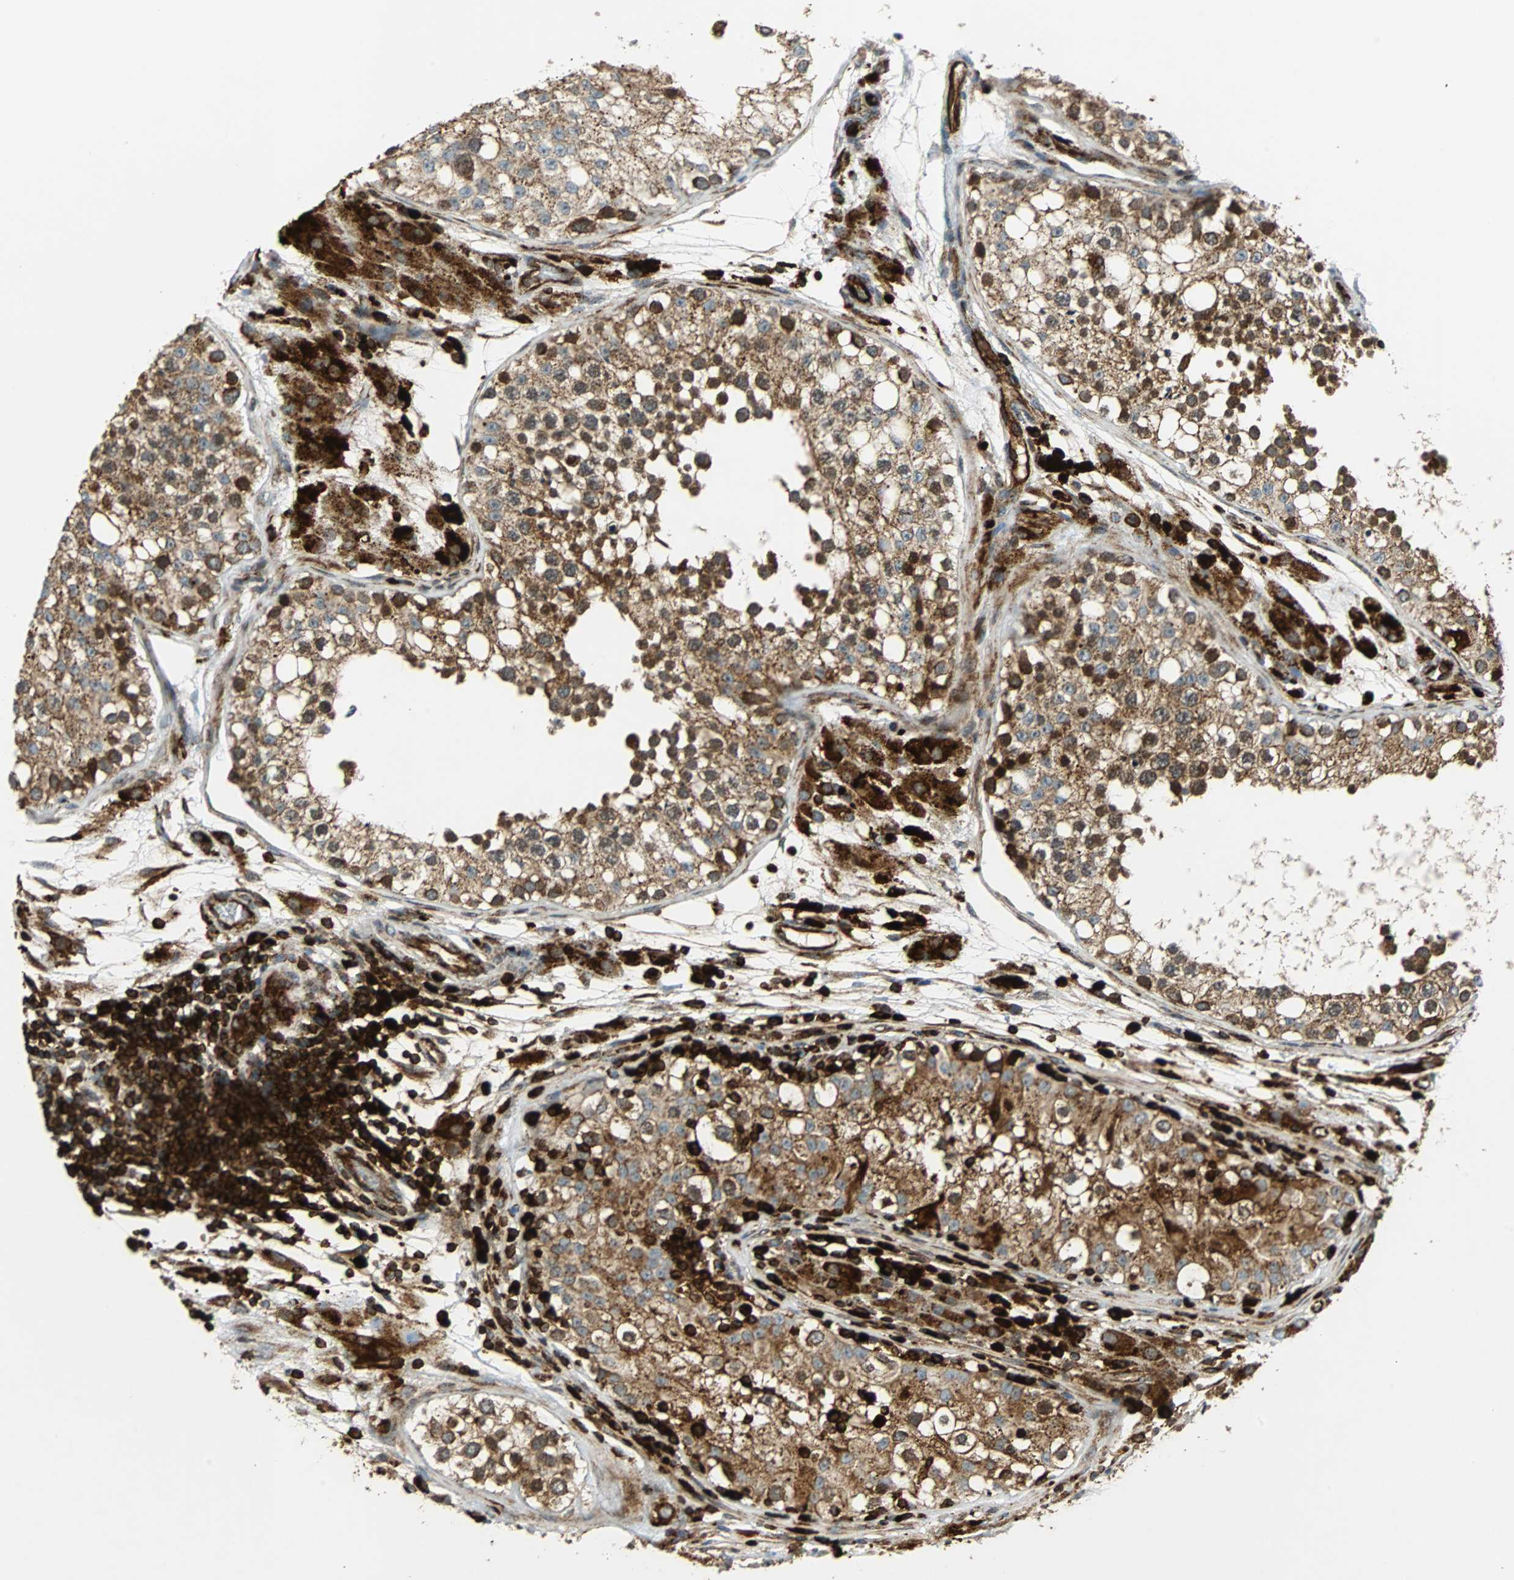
{"staining": {"intensity": "strong", "quantity": ">75%", "location": "cytoplasmic/membranous"}, "tissue": "testis", "cell_type": "Cells in seminiferous ducts", "image_type": "normal", "snomed": [{"axis": "morphology", "description": "Normal tissue, NOS"}, {"axis": "topography", "description": "Testis"}], "caption": "Cells in seminiferous ducts reveal high levels of strong cytoplasmic/membranous expression in about >75% of cells in benign human testis.", "gene": "TUBA4A", "patient": {"sex": "male", "age": 26}}